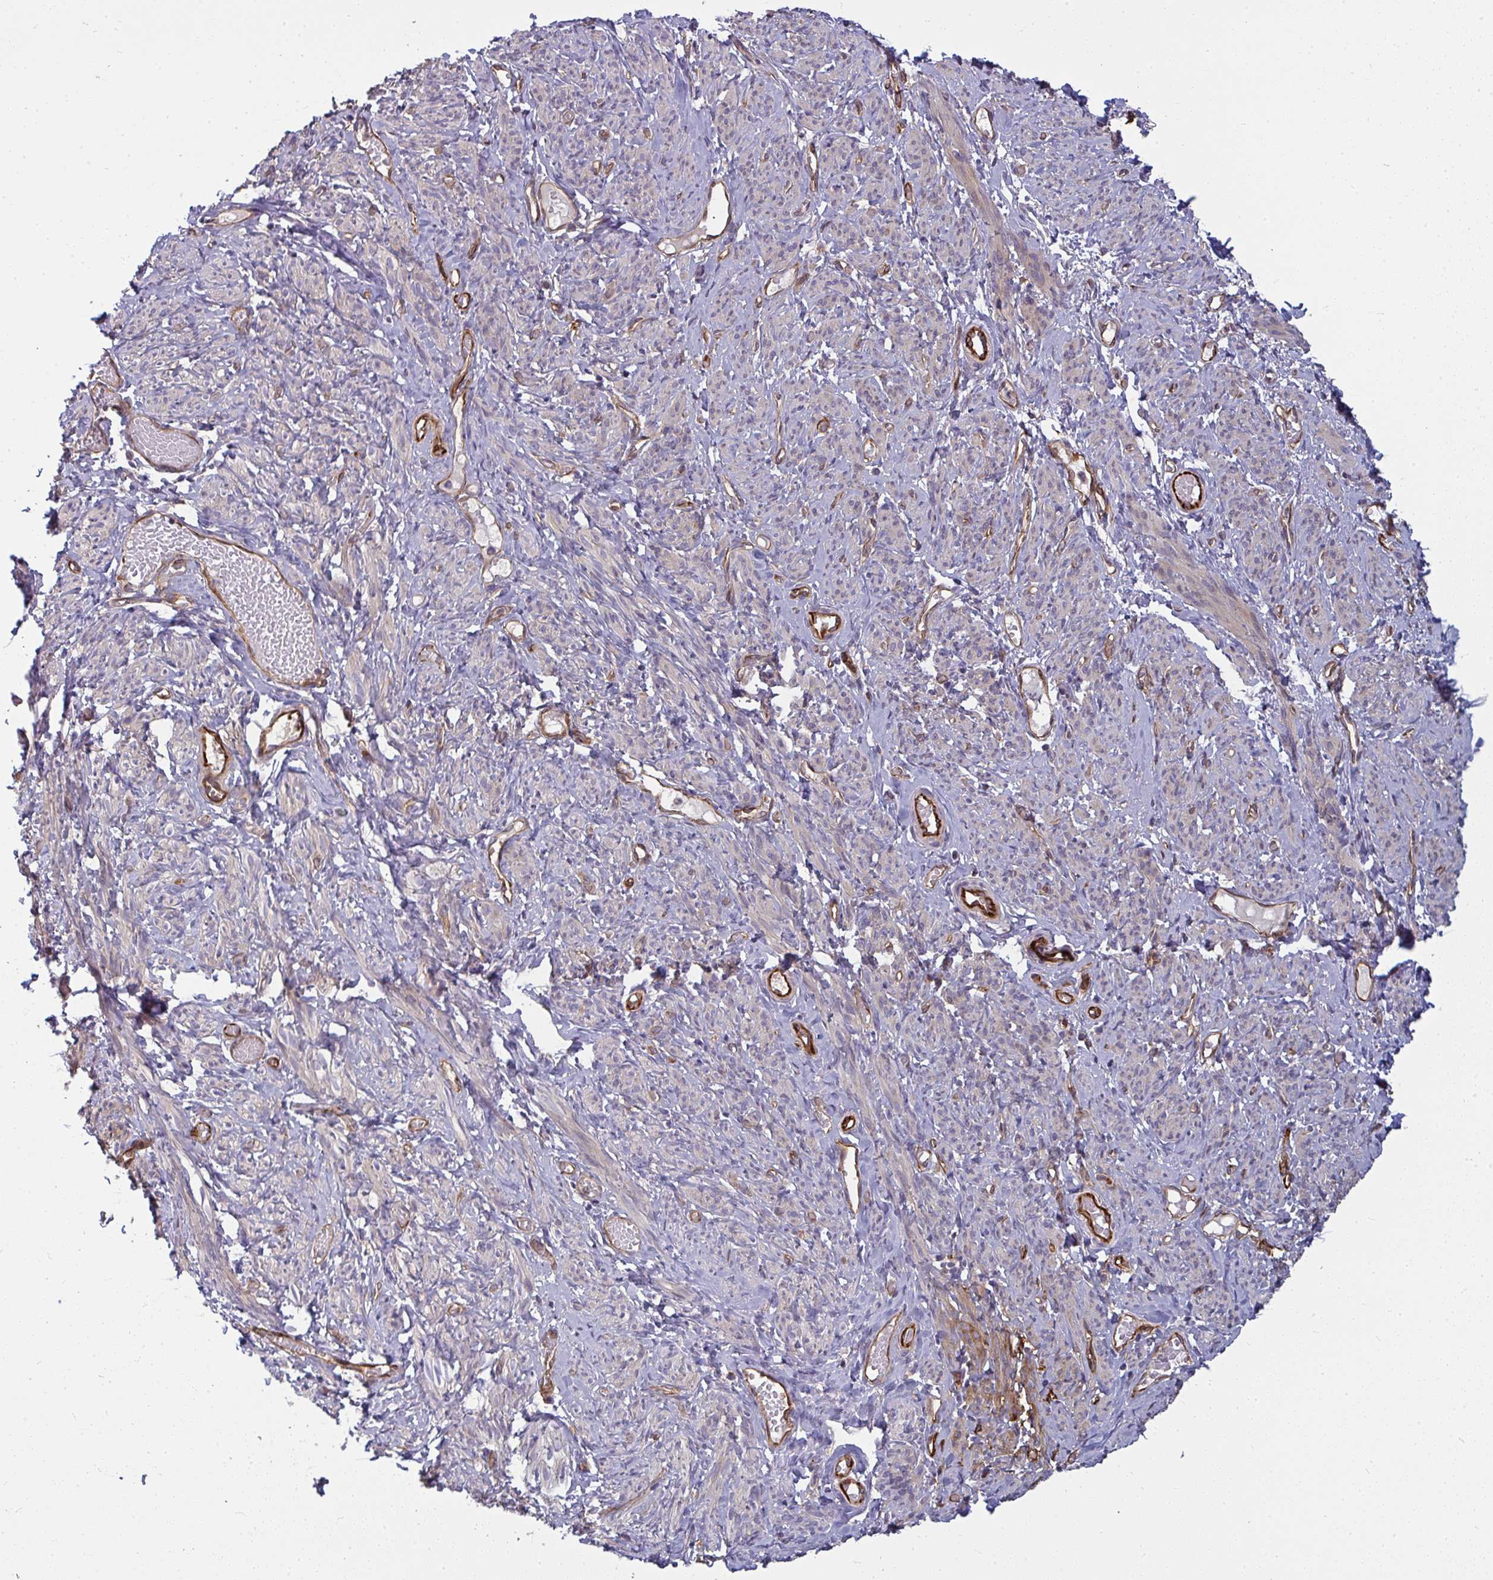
{"staining": {"intensity": "negative", "quantity": "none", "location": "none"}, "tissue": "smooth muscle", "cell_type": "Smooth muscle cells", "image_type": "normal", "snomed": [{"axis": "morphology", "description": "Normal tissue, NOS"}, {"axis": "topography", "description": "Smooth muscle"}], "caption": "Smooth muscle cells show no significant protein expression in benign smooth muscle. (DAB immunohistochemistry (IHC) visualized using brightfield microscopy, high magnification).", "gene": "IFIT3", "patient": {"sex": "female", "age": 65}}